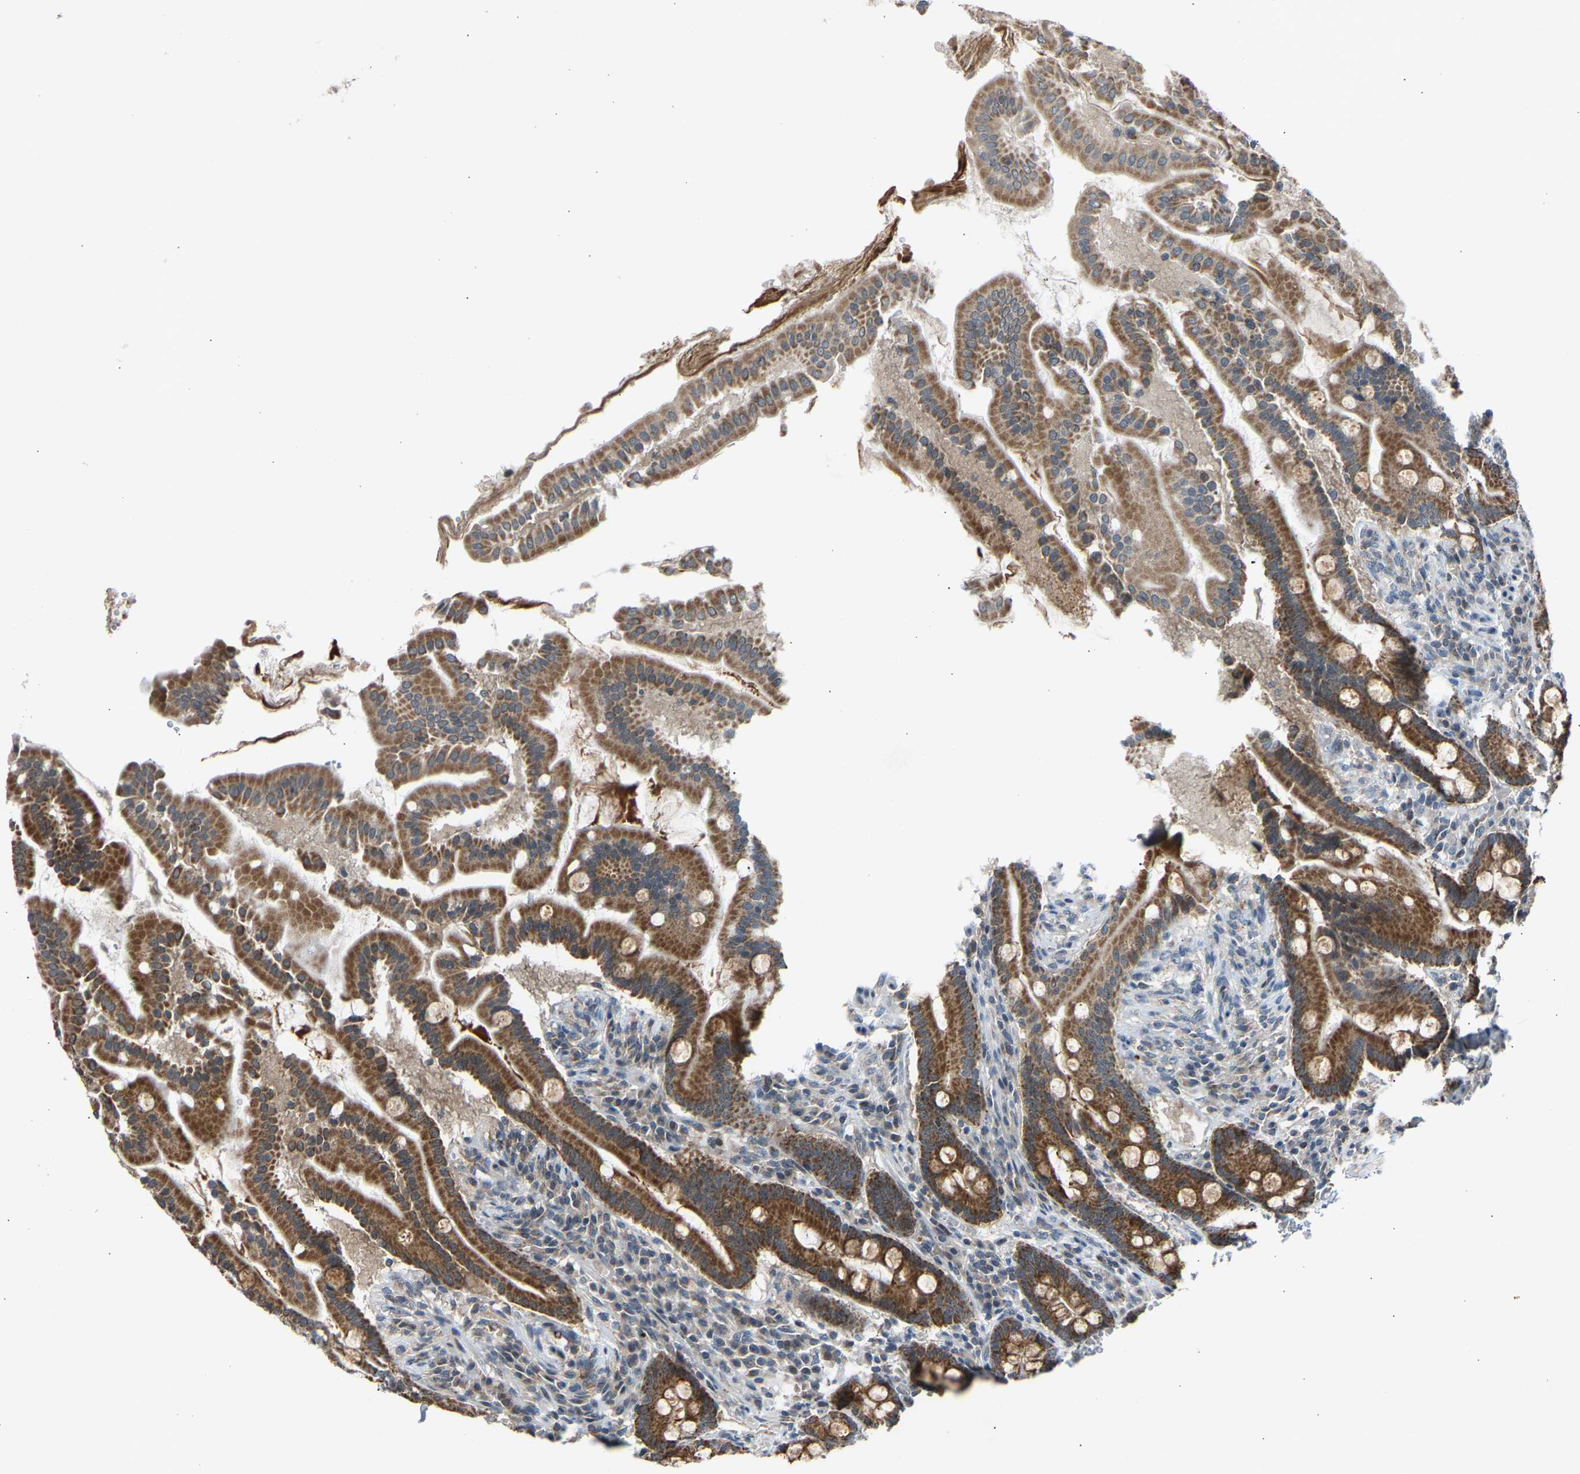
{"staining": {"intensity": "strong", "quantity": ">75%", "location": "cytoplasmic/membranous"}, "tissue": "duodenum", "cell_type": "Glandular cells", "image_type": "normal", "snomed": [{"axis": "morphology", "description": "Normal tissue, NOS"}, {"axis": "topography", "description": "Duodenum"}], "caption": "High-magnification brightfield microscopy of unremarkable duodenum stained with DAB (brown) and counterstained with hematoxylin (blue). glandular cells exhibit strong cytoplasmic/membranous positivity is present in approximately>75% of cells. Nuclei are stained in blue.", "gene": "SLIRP", "patient": {"sex": "male", "age": 50}}